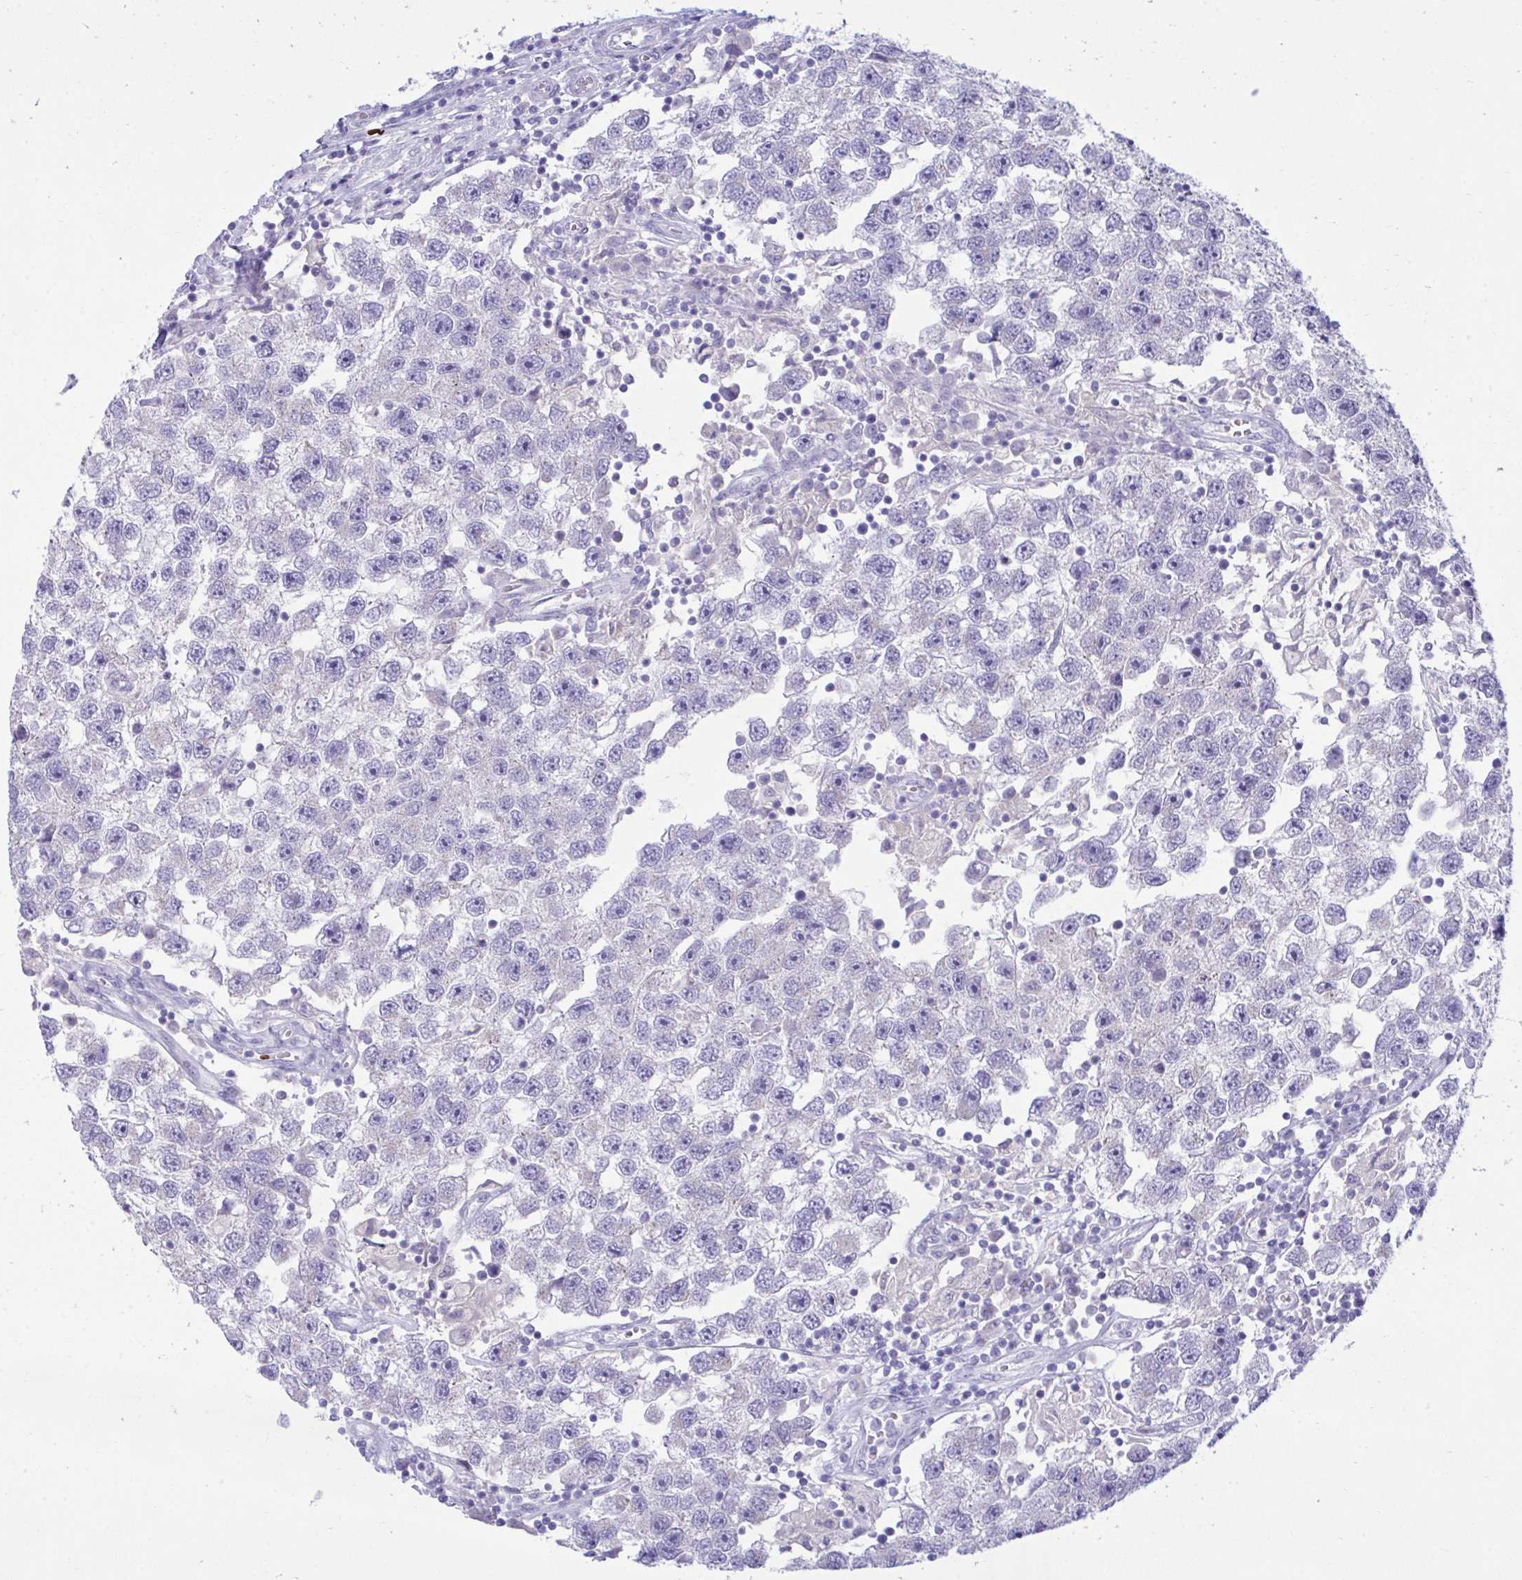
{"staining": {"intensity": "negative", "quantity": "none", "location": "none"}, "tissue": "testis cancer", "cell_type": "Tumor cells", "image_type": "cancer", "snomed": [{"axis": "morphology", "description": "Seminoma, NOS"}, {"axis": "topography", "description": "Testis"}], "caption": "Photomicrograph shows no significant protein staining in tumor cells of seminoma (testis).", "gene": "PLEKHH1", "patient": {"sex": "male", "age": 26}}